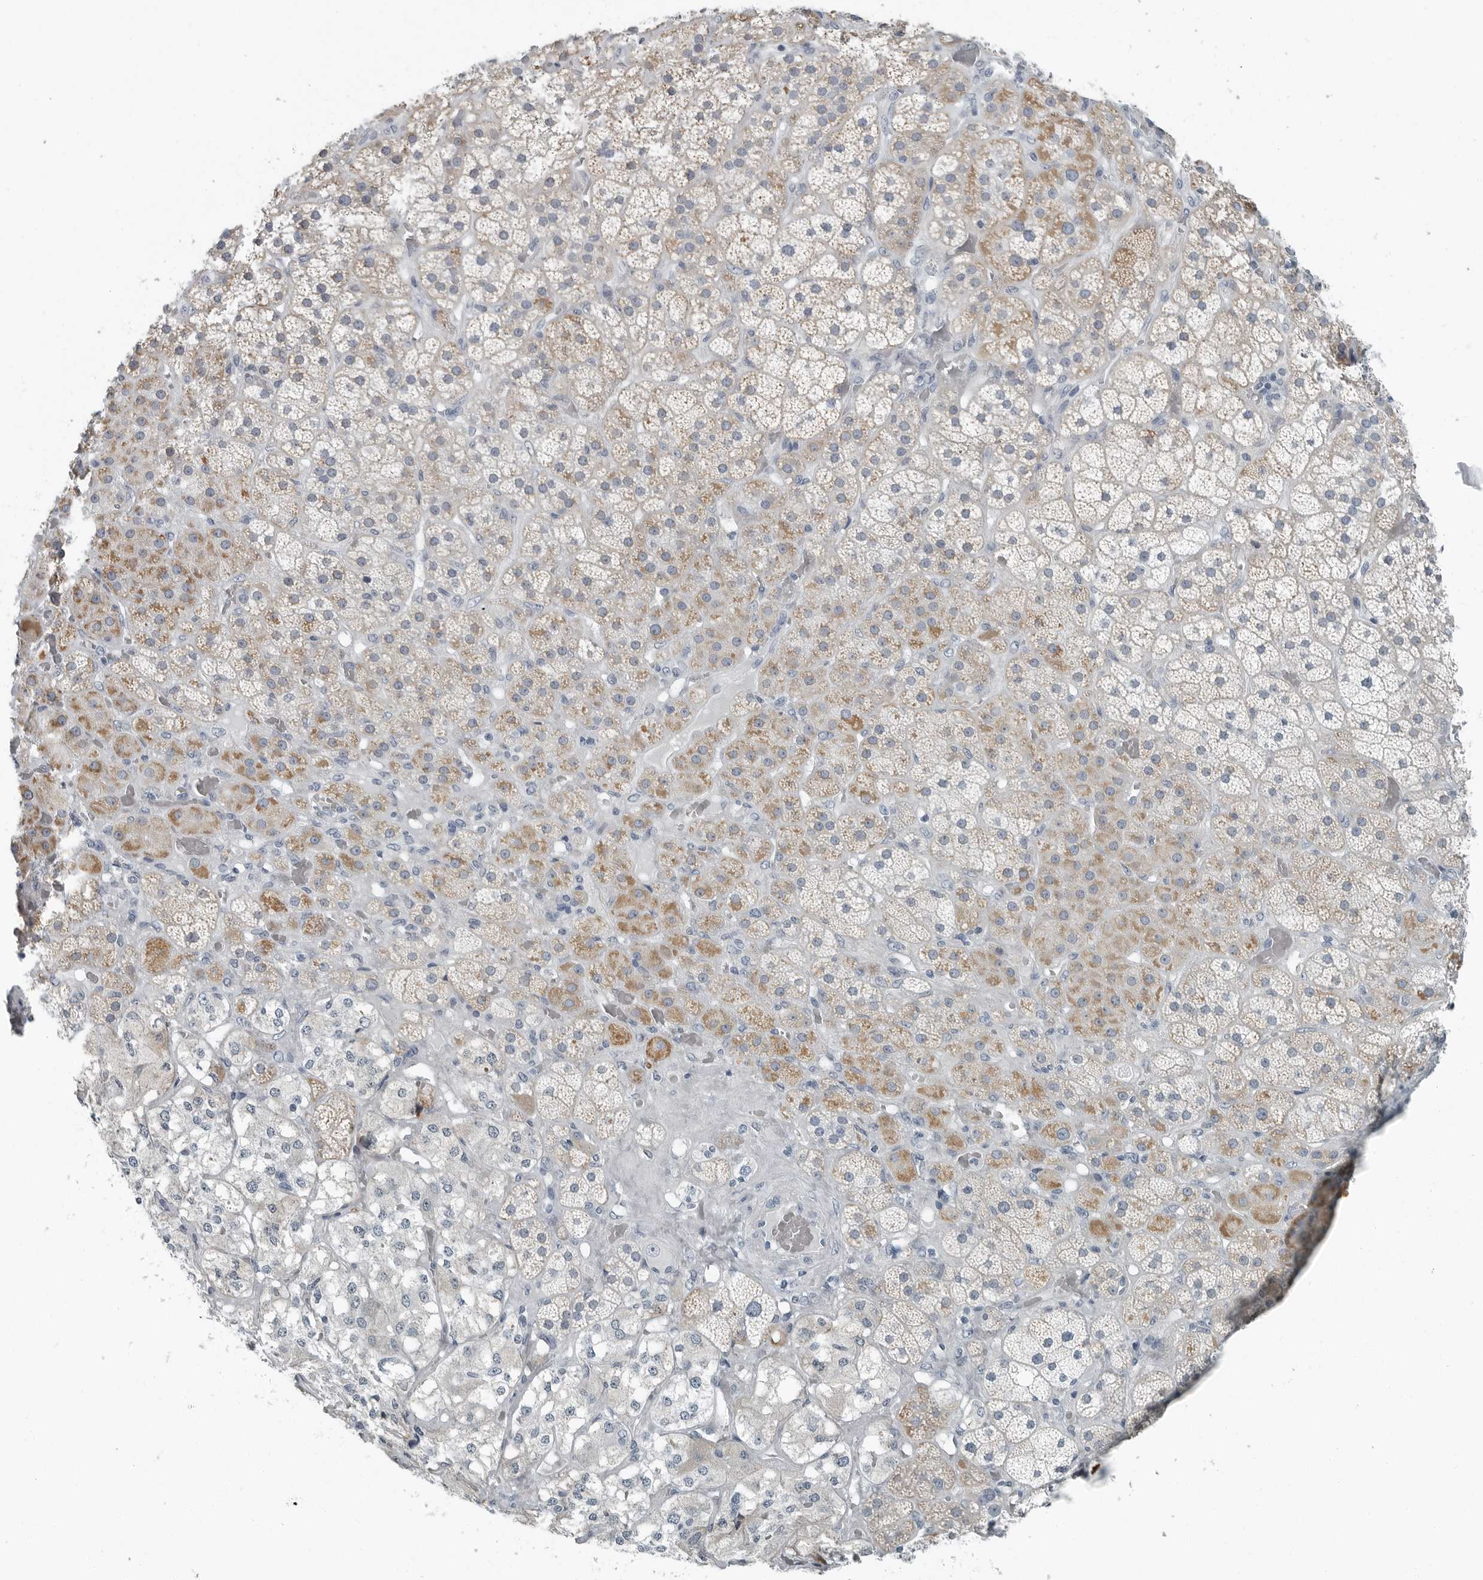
{"staining": {"intensity": "moderate", "quantity": "25%-75%", "location": "cytoplasmic/membranous"}, "tissue": "adrenal gland", "cell_type": "Glandular cells", "image_type": "normal", "snomed": [{"axis": "morphology", "description": "Normal tissue, NOS"}, {"axis": "topography", "description": "Adrenal gland"}], "caption": "This photomicrograph reveals immunohistochemistry staining of normal human adrenal gland, with medium moderate cytoplasmic/membranous expression in approximately 25%-75% of glandular cells.", "gene": "ZPBP2", "patient": {"sex": "male", "age": 57}}